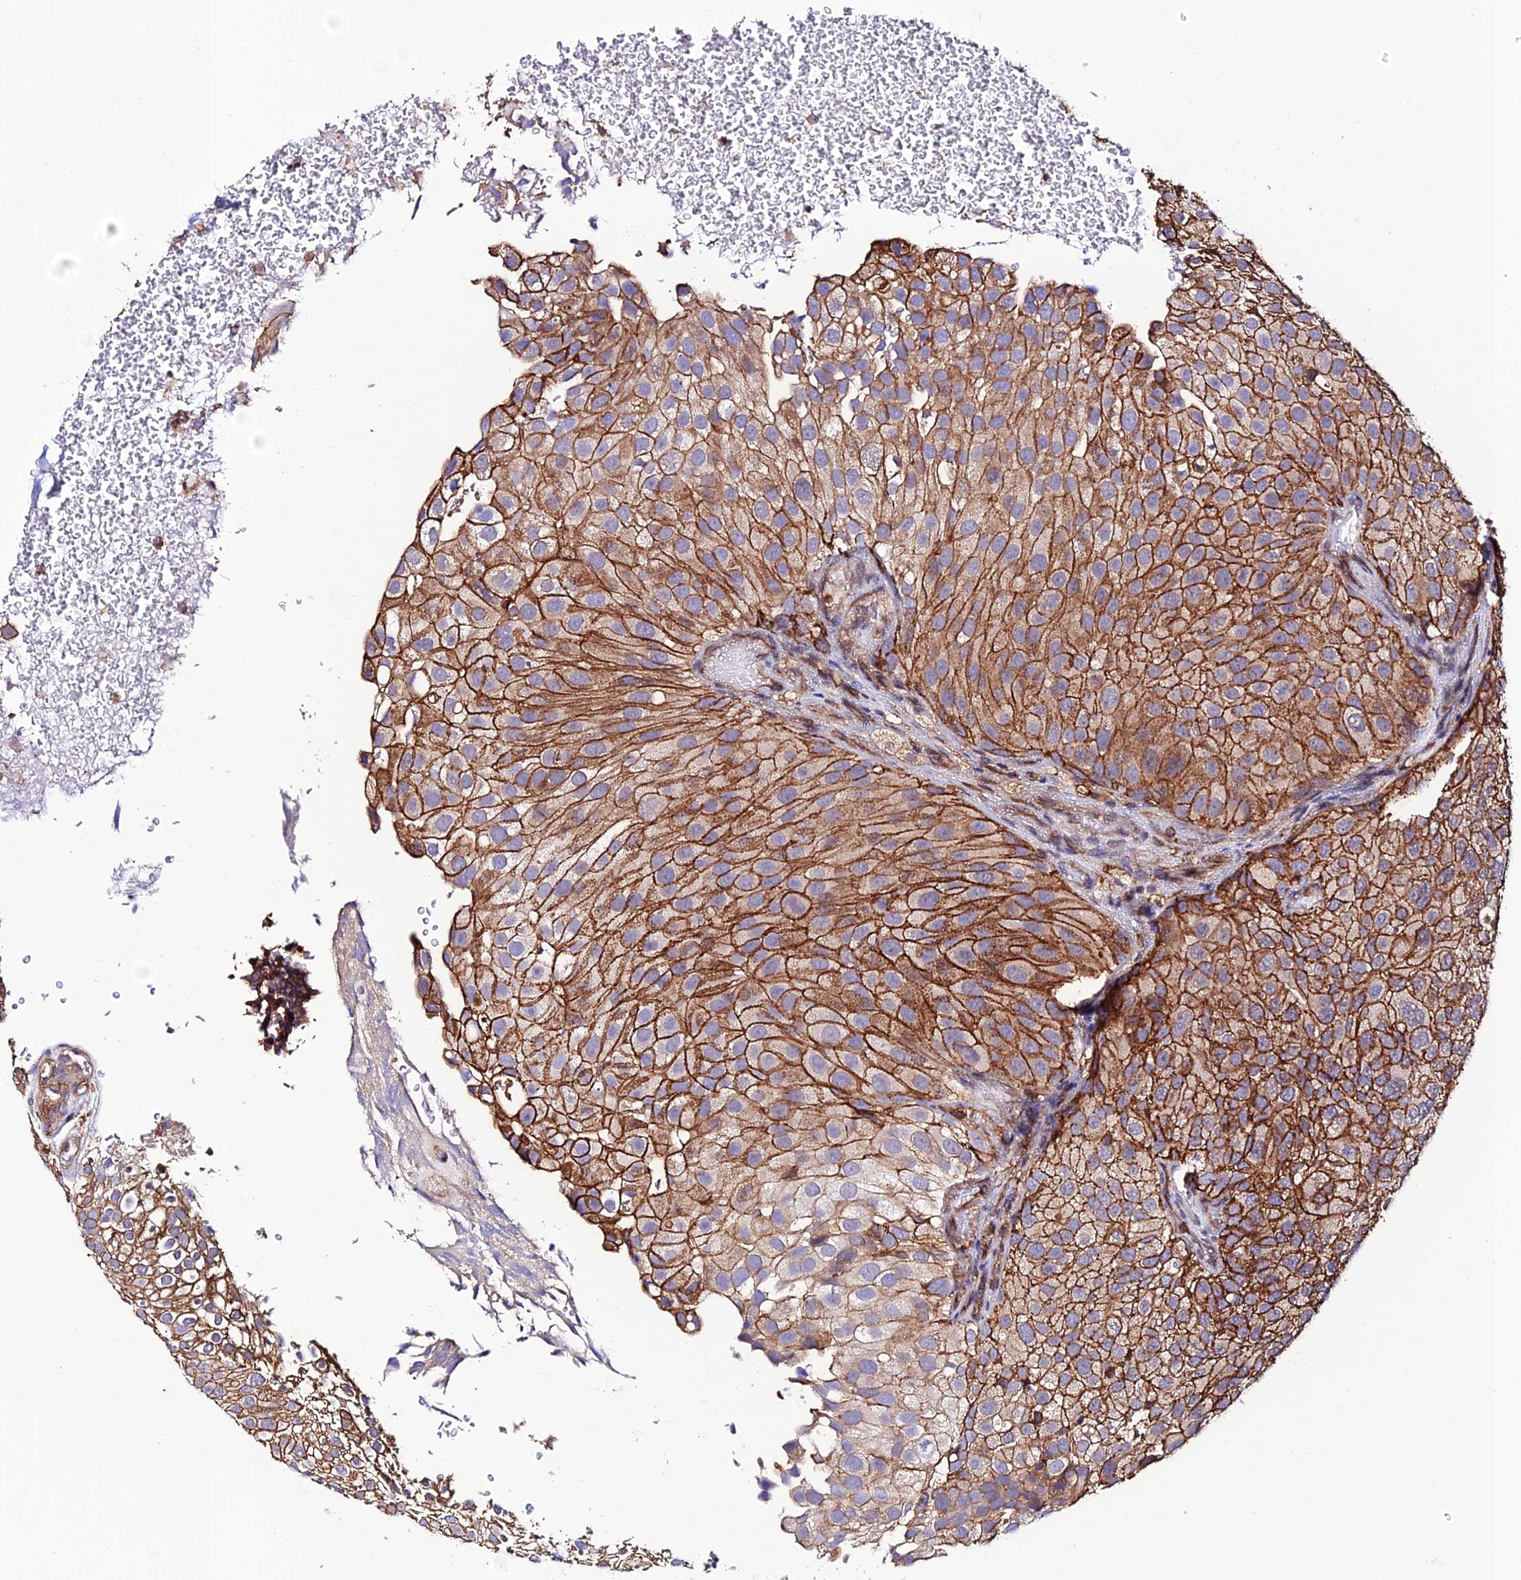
{"staining": {"intensity": "moderate", "quantity": ">75%", "location": "cytoplasmic/membranous"}, "tissue": "urothelial cancer", "cell_type": "Tumor cells", "image_type": "cancer", "snomed": [{"axis": "morphology", "description": "Urothelial carcinoma, Low grade"}, {"axis": "topography", "description": "Urinary bladder"}], "caption": "IHC of urothelial carcinoma (low-grade) shows medium levels of moderate cytoplasmic/membranous expression in about >75% of tumor cells.", "gene": "USP17L15", "patient": {"sex": "male", "age": 78}}